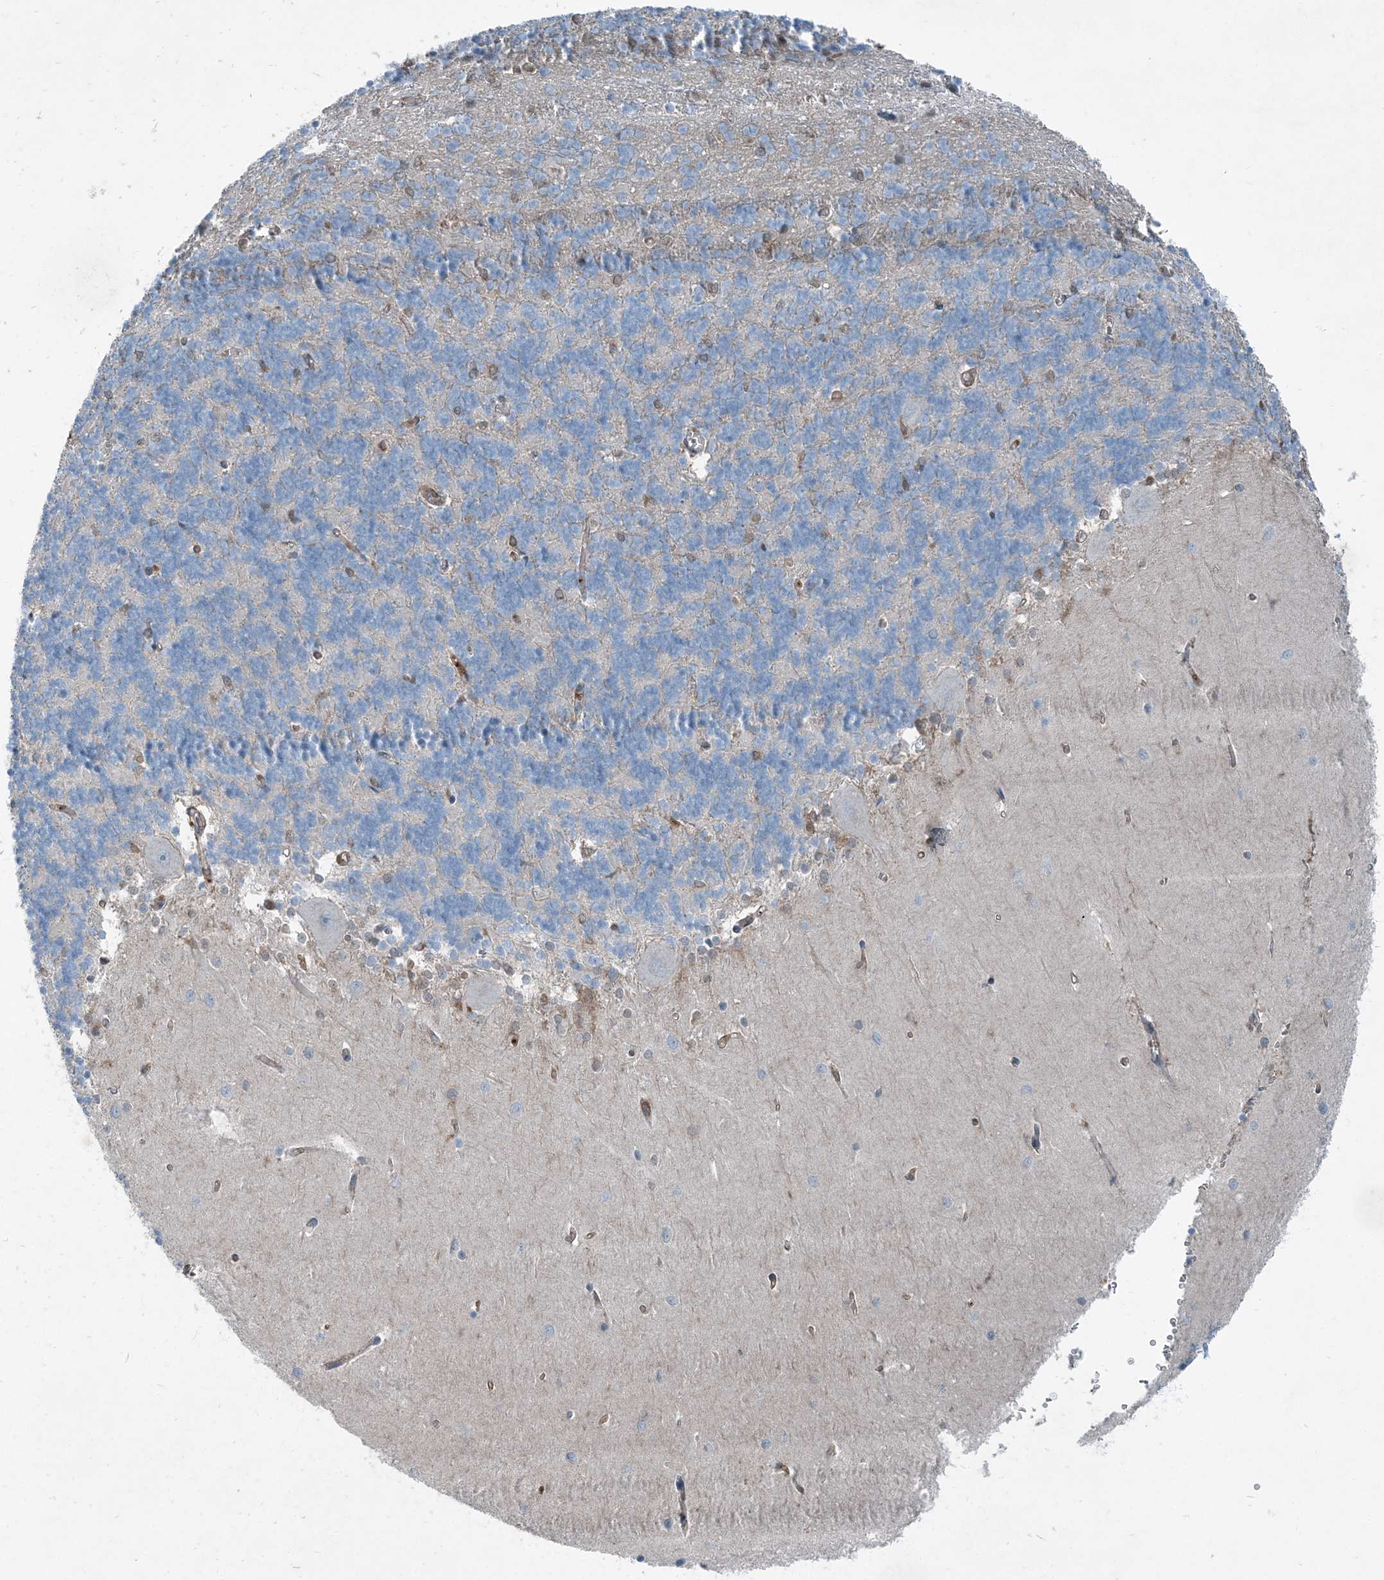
{"staining": {"intensity": "moderate", "quantity": "<25%", "location": "cytoplasmic/membranous"}, "tissue": "cerebellum", "cell_type": "Cells in granular layer", "image_type": "normal", "snomed": [{"axis": "morphology", "description": "Normal tissue, NOS"}, {"axis": "topography", "description": "Cerebellum"}], "caption": "Moderate cytoplasmic/membranous staining for a protein is appreciated in approximately <25% of cells in granular layer of normal cerebellum using IHC.", "gene": "ARMH1", "patient": {"sex": "male", "age": 37}}